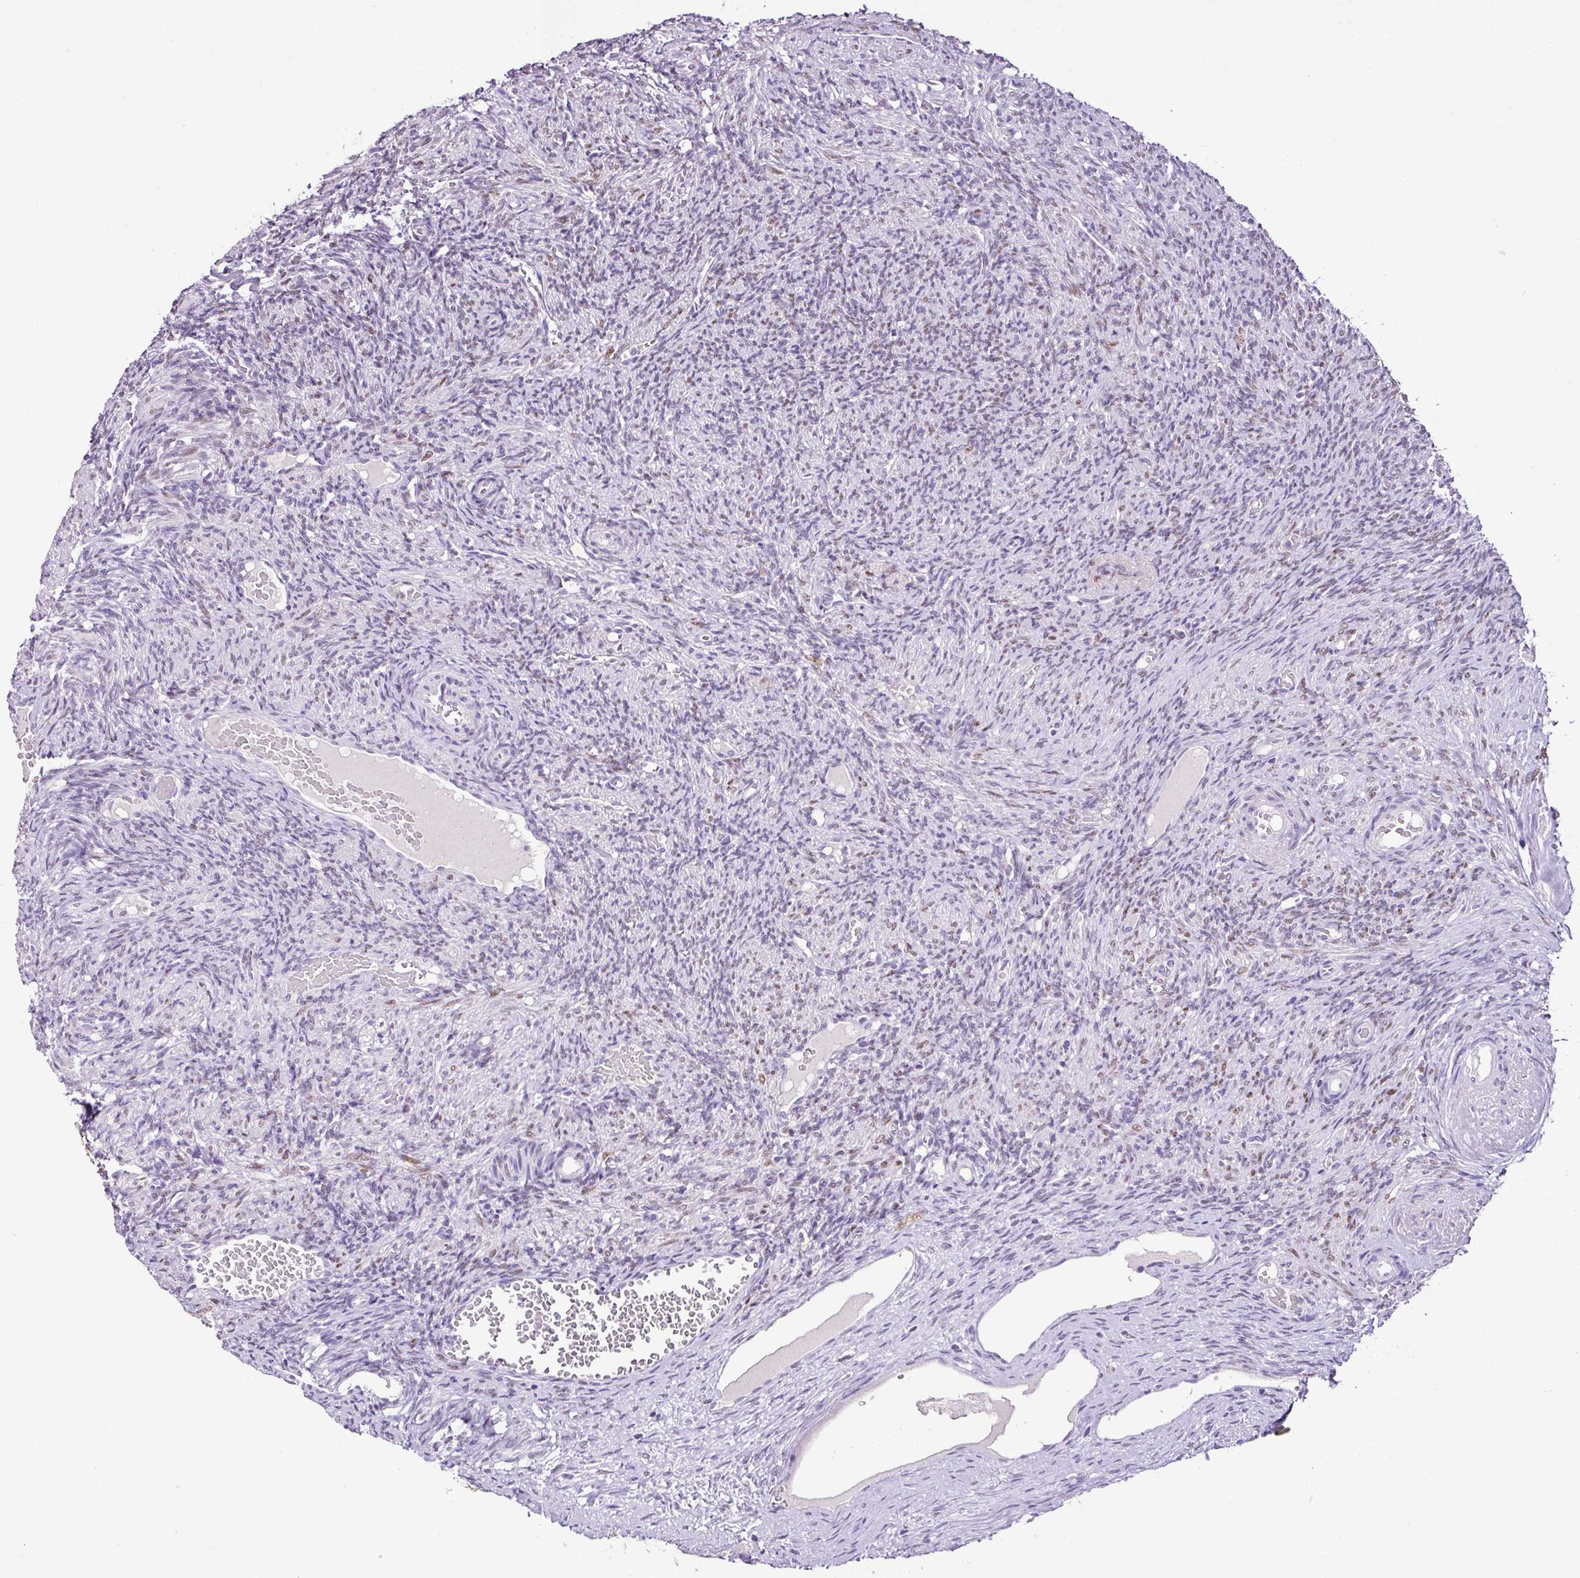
{"staining": {"intensity": "negative", "quantity": "none", "location": "none"}, "tissue": "ovary", "cell_type": "Follicle cells", "image_type": "normal", "snomed": [{"axis": "morphology", "description": "Normal tissue, NOS"}, {"axis": "topography", "description": "Ovary"}], "caption": "High power microscopy image of an immunohistochemistry image of normal ovary, revealing no significant staining in follicle cells.", "gene": "ESR1", "patient": {"sex": "female", "age": 51}}